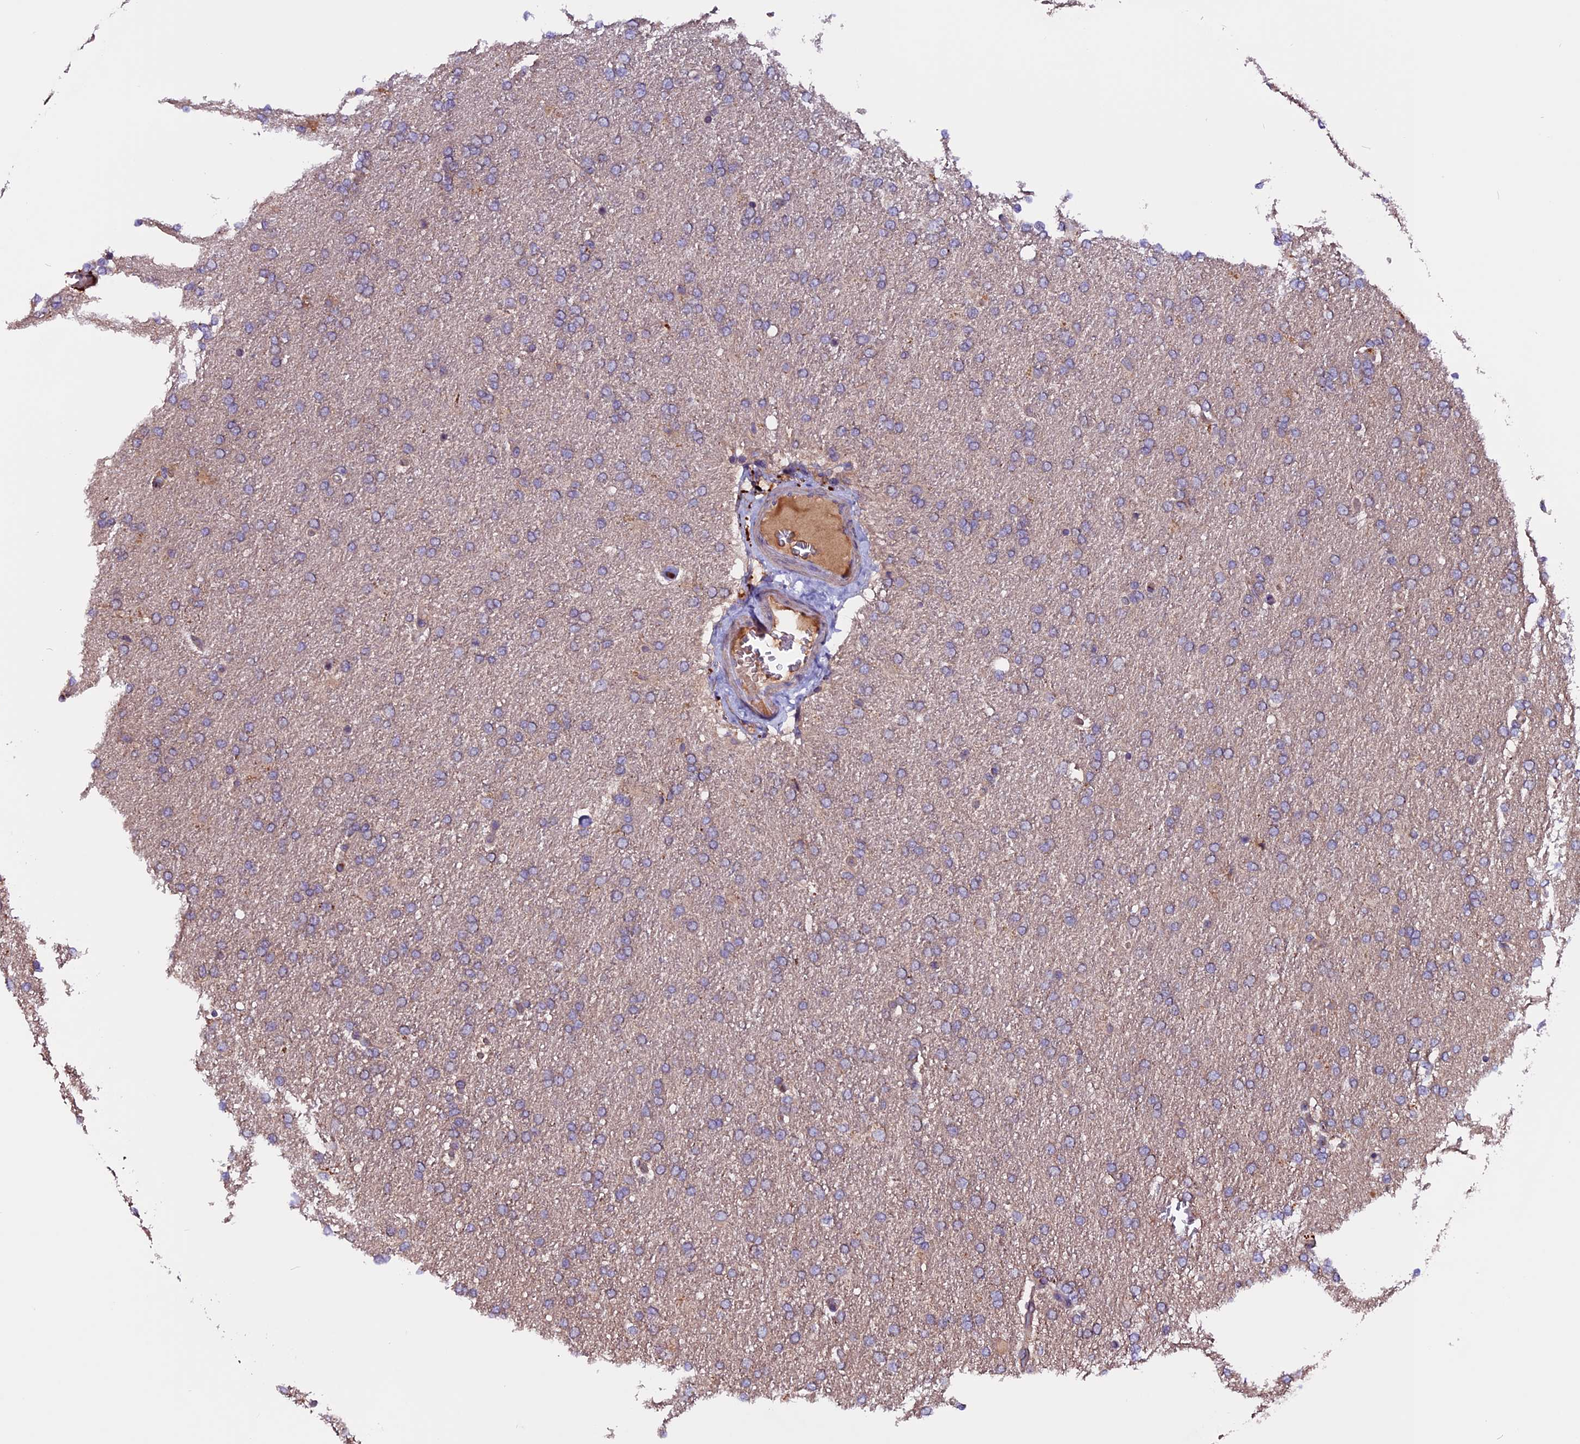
{"staining": {"intensity": "negative", "quantity": "none", "location": "none"}, "tissue": "glioma", "cell_type": "Tumor cells", "image_type": "cancer", "snomed": [{"axis": "morphology", "description": "Glioma, malignant, High grade"}, {"axis": "topography", "description": "Brain"}], "caption": "Tumor cells show no significant protein expression in glioma.", "gene": "ZNF598", "patient": {"sex": "male", "age": 72}}